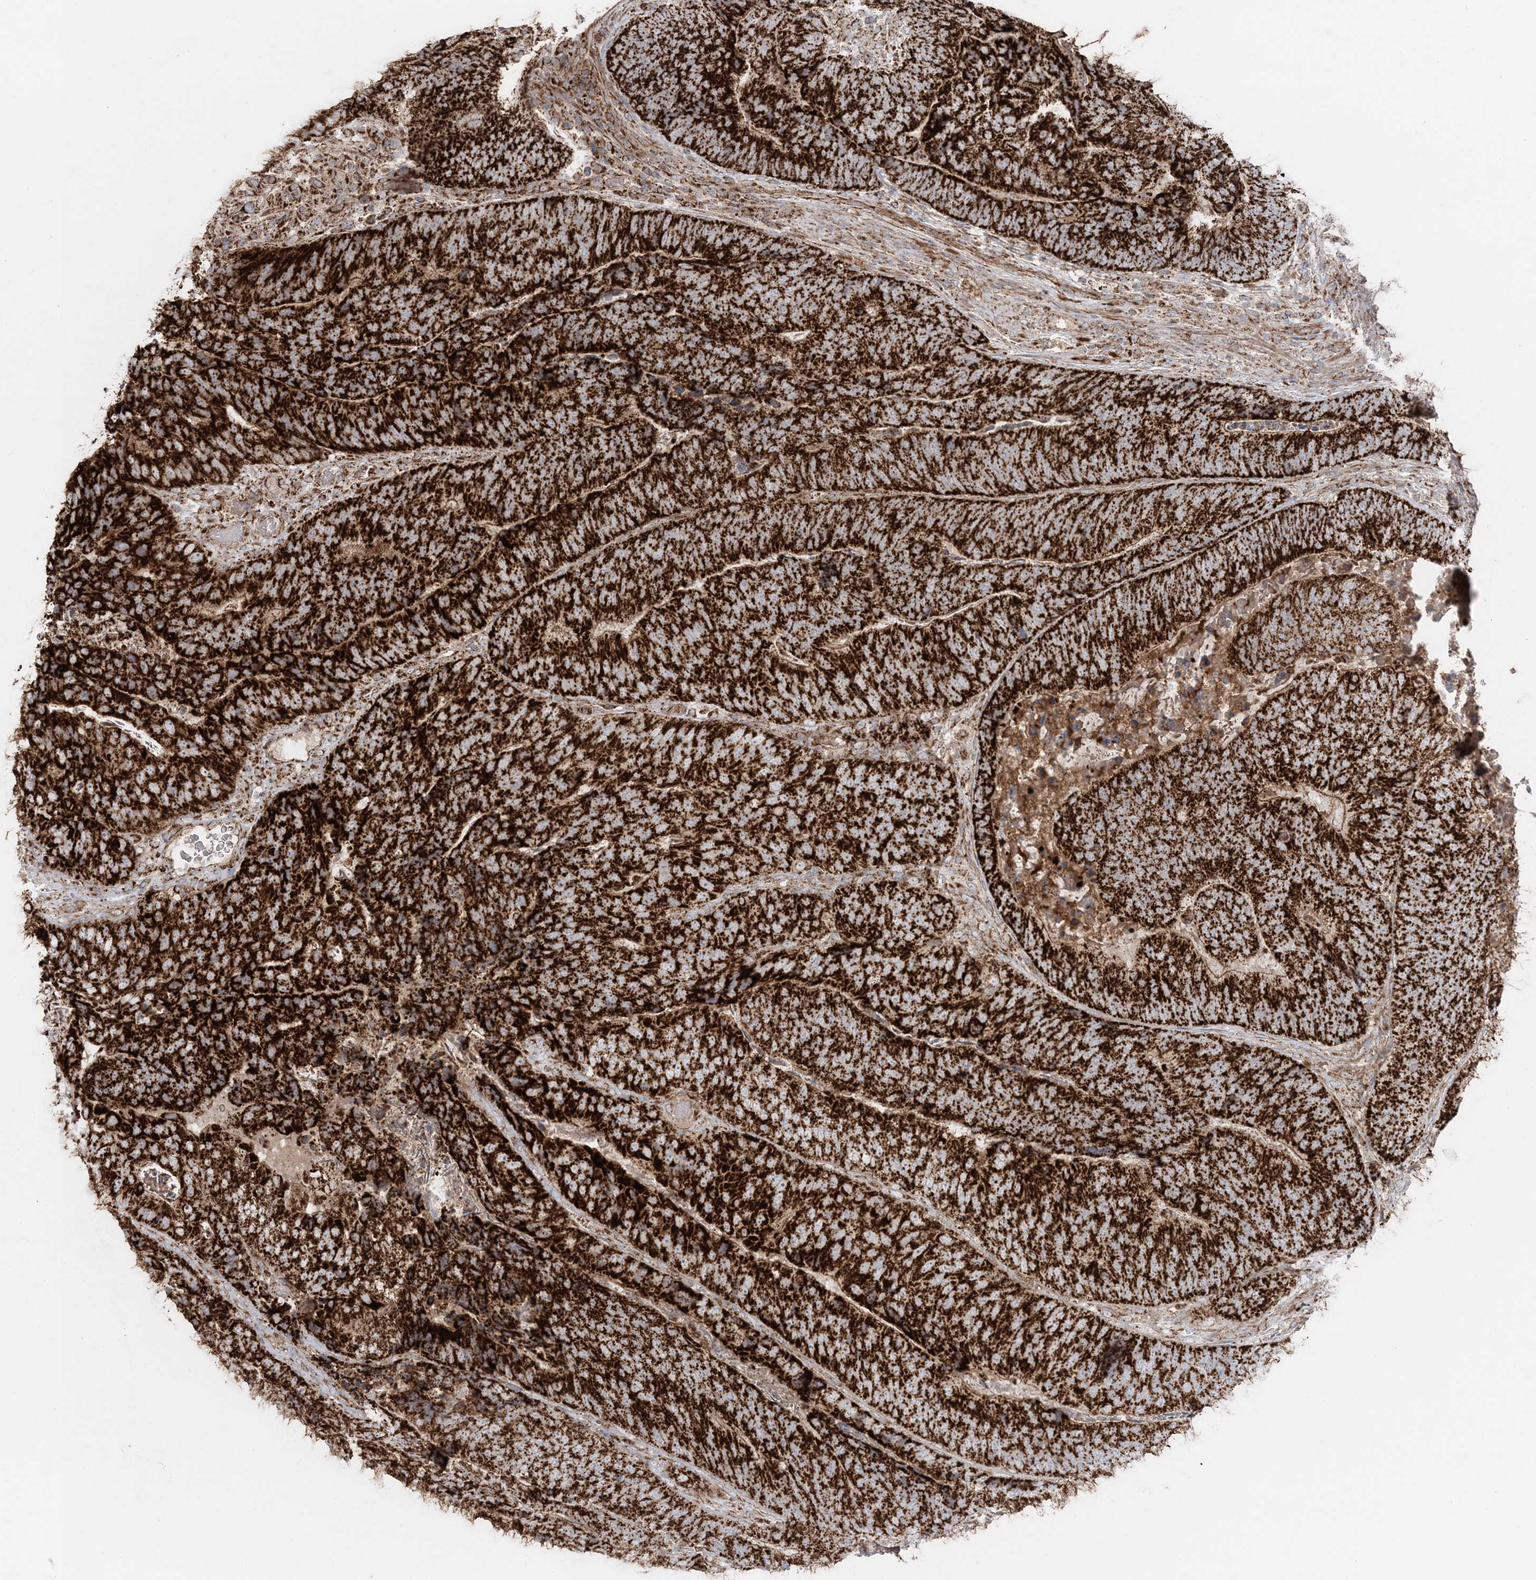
{"staining": {"intensity": "strong", "quantity": ">75%", "location": "cytoplasmic/membranous"}, "tissue": "colorectal cancer", "cell_type": "Tumor cells", "image_type": "cancer", "snomed": [{"axis": "morphology", "description": "Adenocarcinoma, NOS"}, {"axis": "topography", "description": "Colon"}], "caption": "Immunohistochemical staining of human colorectal cancer reveals high levels of strong cytoplasmic/membranous protein staining in approximately >75% of tumor cells.", "gene": "LRPPRC", "patient": {"sex": "female", "age": 67}}